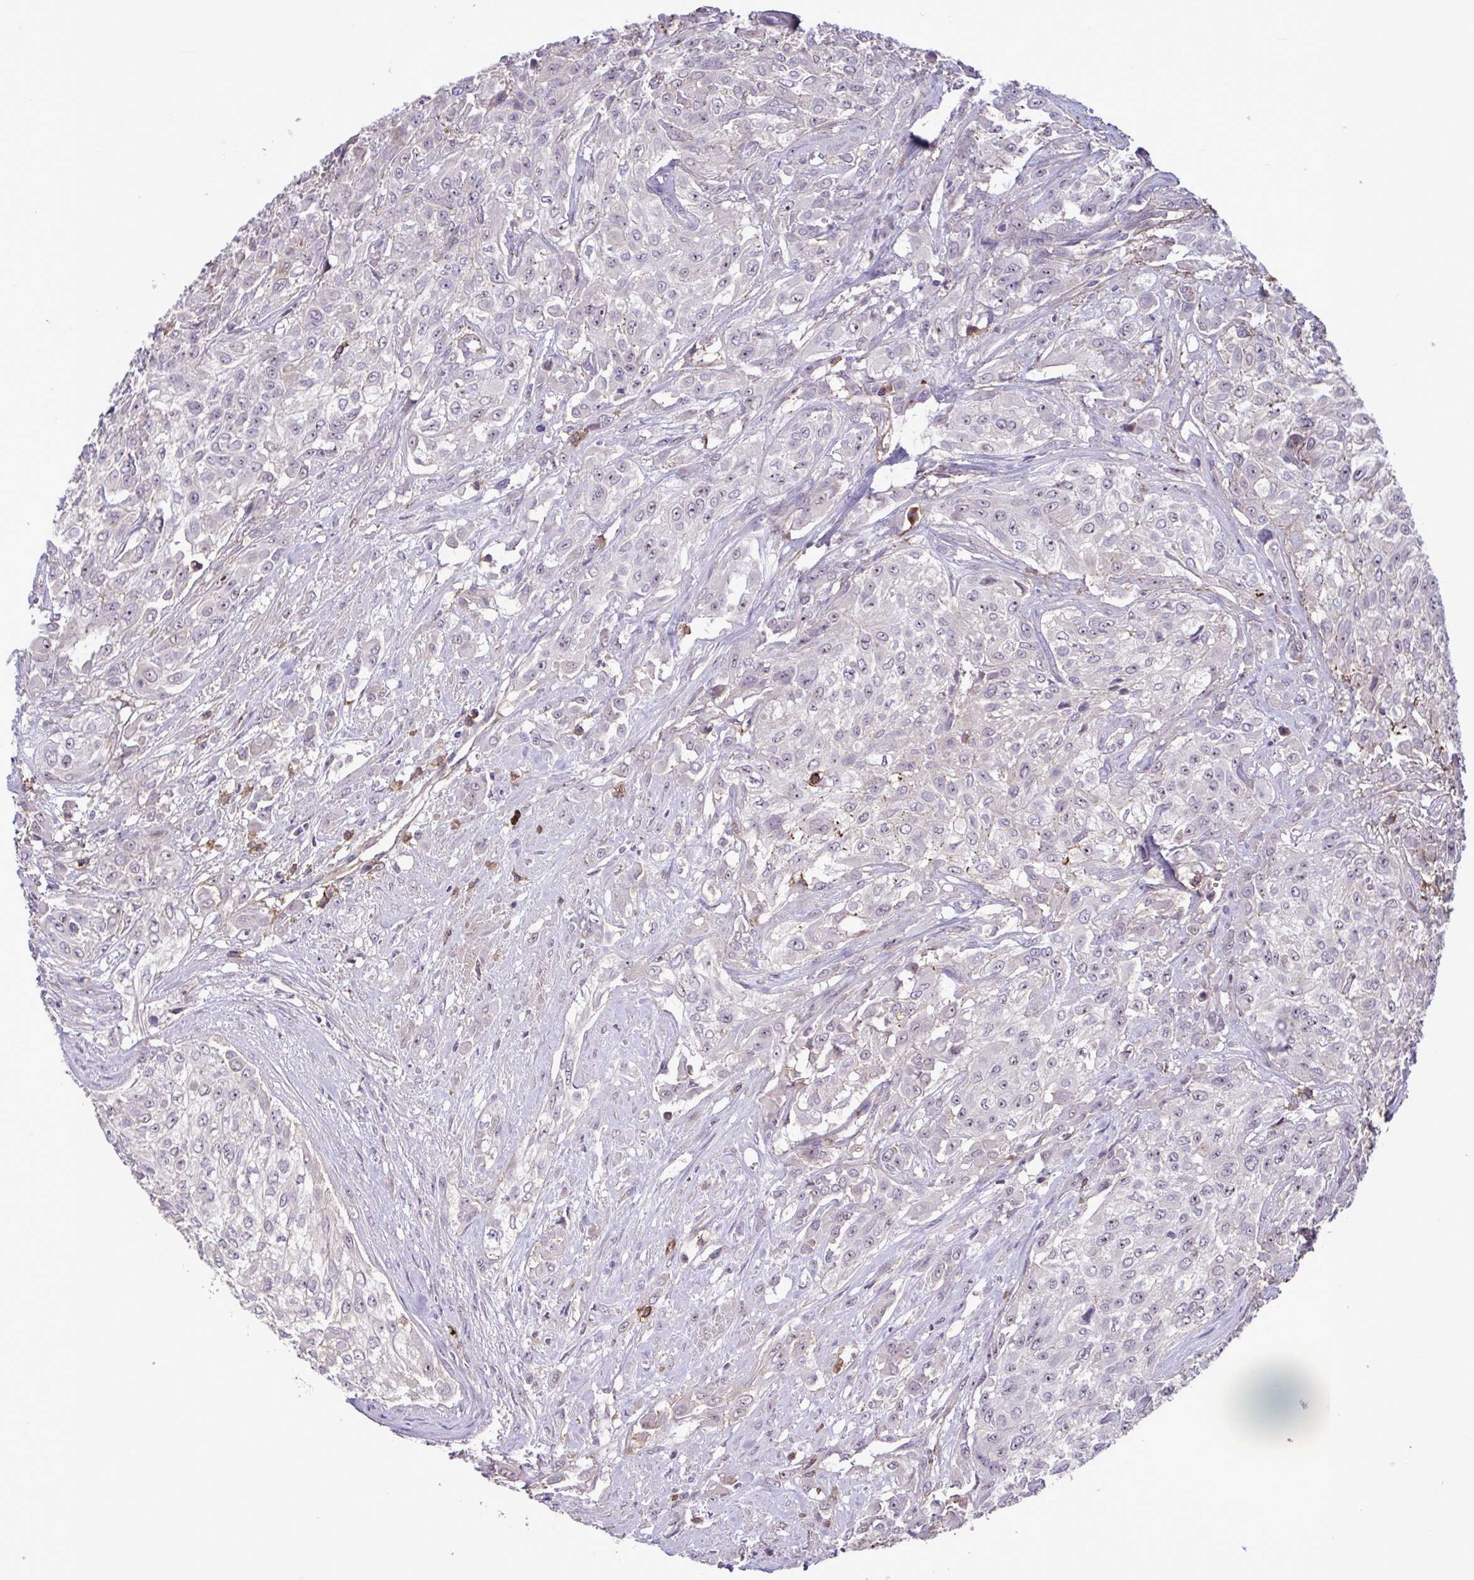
{"staining": {"intensity": "weak", "quantity": "25%-75%", "location": "nuclear"}, "tissue": "urothelial cancer", "cell_type": "Tumor cells", "image_type": "cancer", "snomed": [{"axis": "morphology", "description": "Urothelial carcinoma, High grade"}, {"axis": "topography", "description": "Urinary bladder"}], "caption": "High-magnification brightfield microscopy of high-grade urothelial carcinoma stained with DAB (3,3'-diaminobenzidine) (brown) and counterstained with hematoxylin (blue). tumor cells exhibit weak nuclear expression is seen in about25%-75% of cells.", "gene": "CD101", "patient": {"sex": "male", "age": 57}}